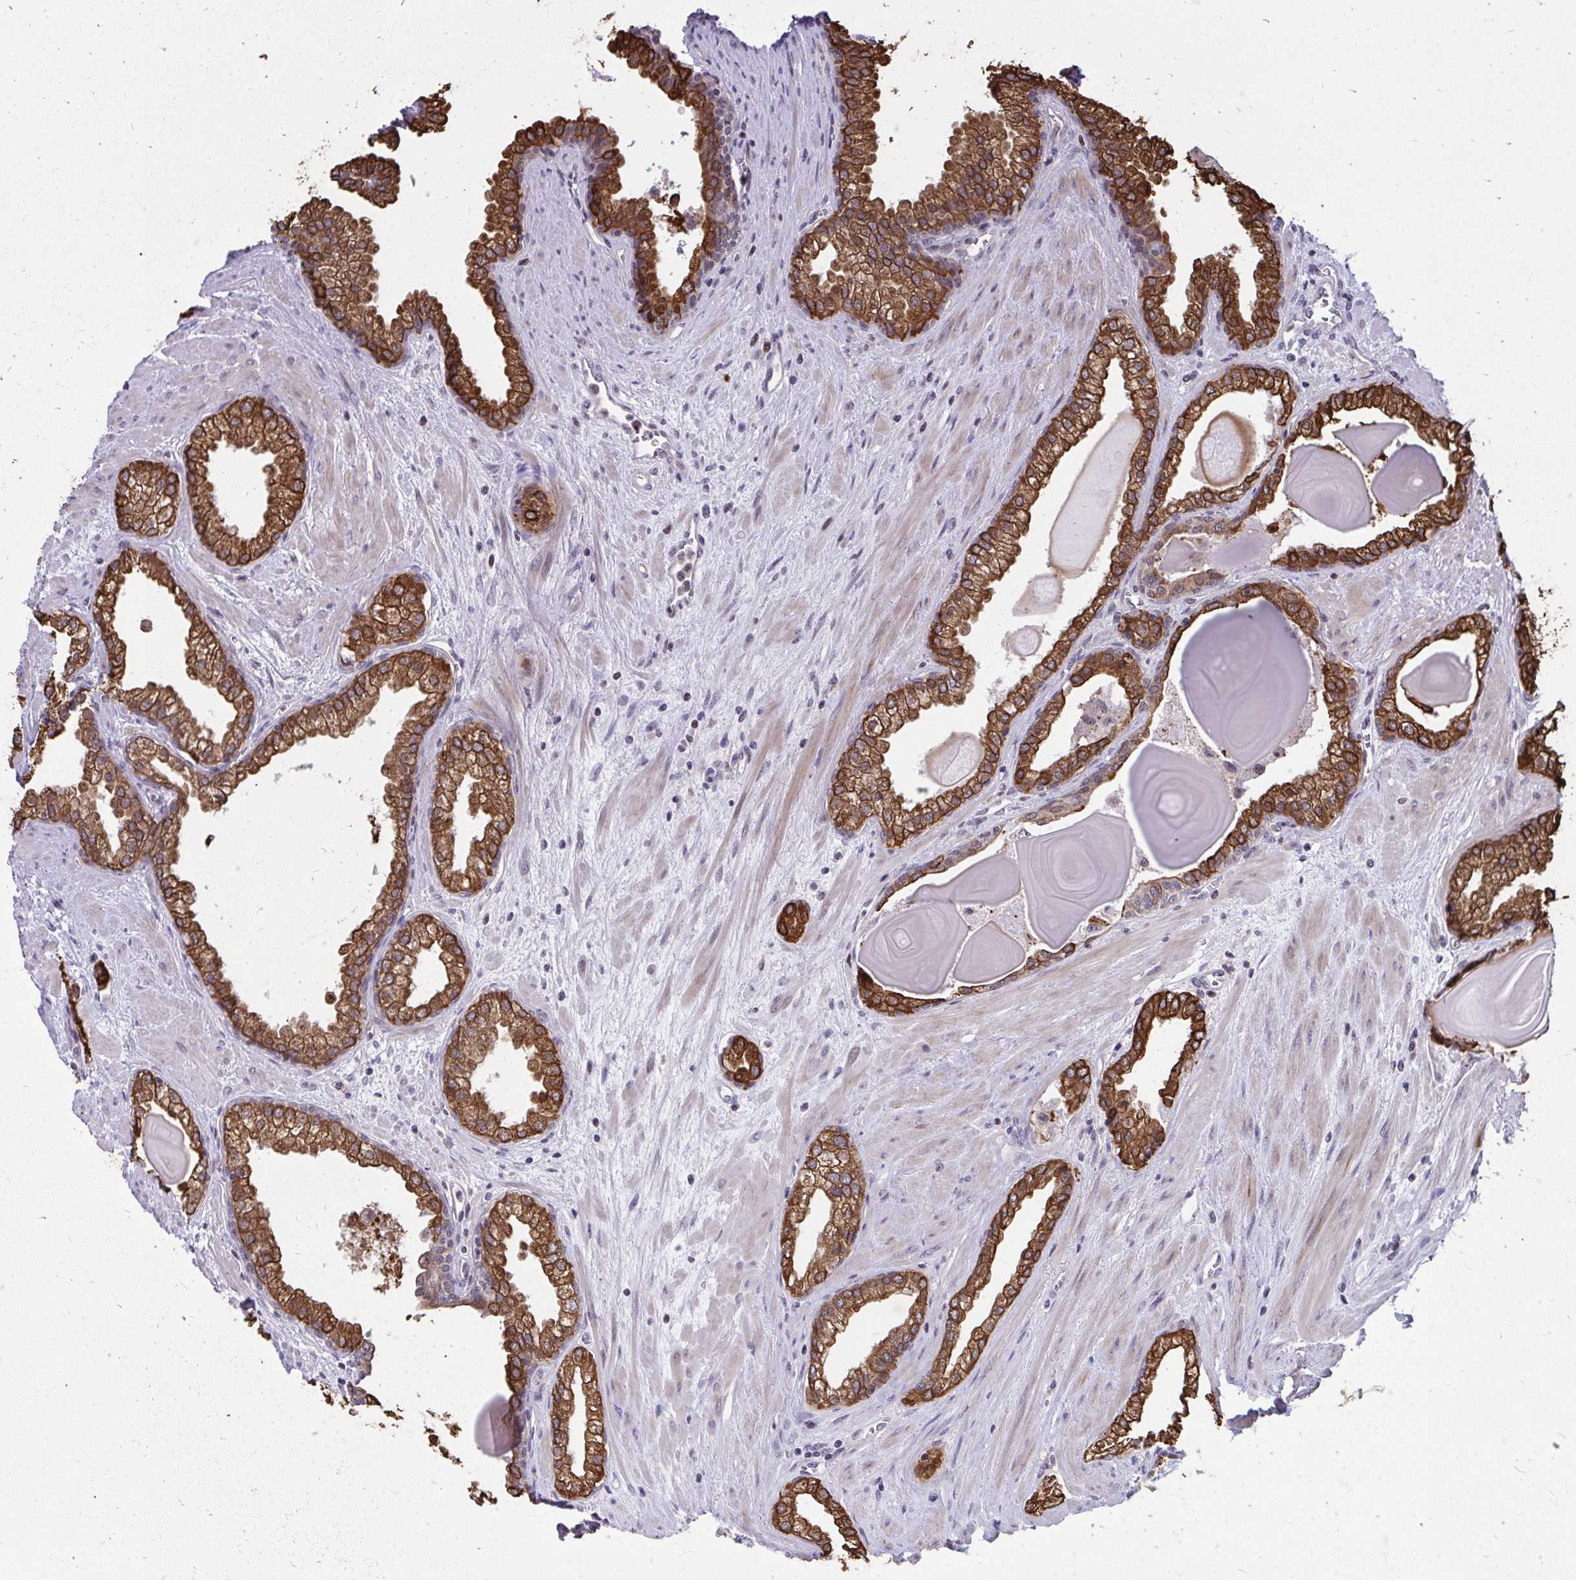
{"staining": {"intensity": "strong", "quantity": ">75%", "location": "cytoplasmic/membranous"}, "tissue": "prostate cancer", "cell_type": "Tumor cells", "image_type": "cancer", "snomed": [{"axis": "morphology", "description": "Adenocarcinoma, Low grade"}, {"axis": "topography", "description": "Prostate"}], "caption": "Protein analysis of prostate cancer tissue displays strong cytoplasmic/membranous positivity in about >75% of tumor cells.", "gene": "ANKRD30B", "patient": {"sex": "male", "age": 64}}